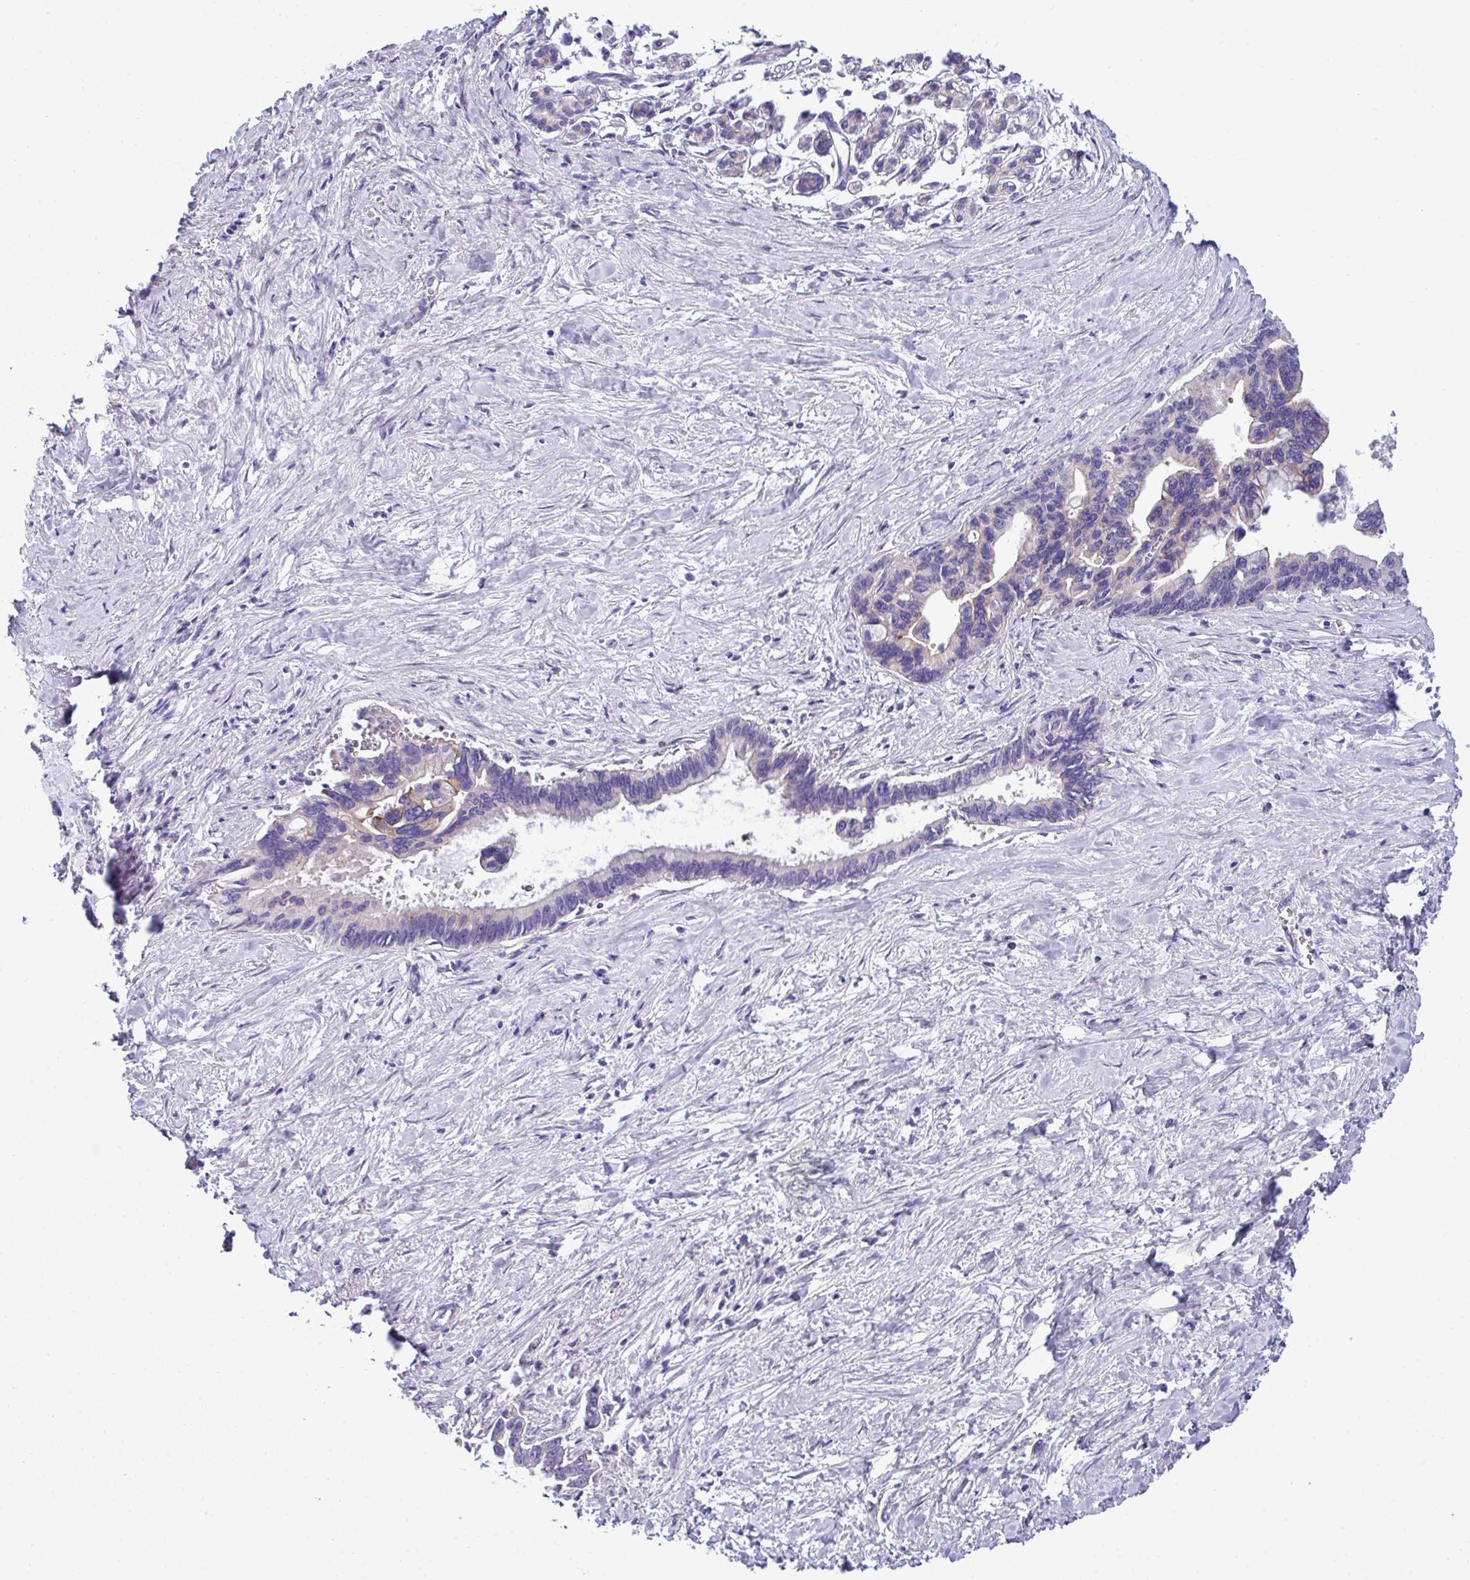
{"staining": {"intensity": "negative", "quantity": "none", "location": "none"}, "tissue": "pancreatic cancer", "cell_type": "Tumor cells", "image_type": "cancer", "snomed": [{"axis": "morphology", "description": "Adenocarcinoma, NOS"}, {"axis": "topography", "description": "Pancreas"}], "caption": "IHC histopathology image of human pancreatic adenocarcinoma stained for a protein (brown), which reveals no positivity in tumor cells.", "gene": "ACAP3", "patient": {"sex": "female", "age": 83}}